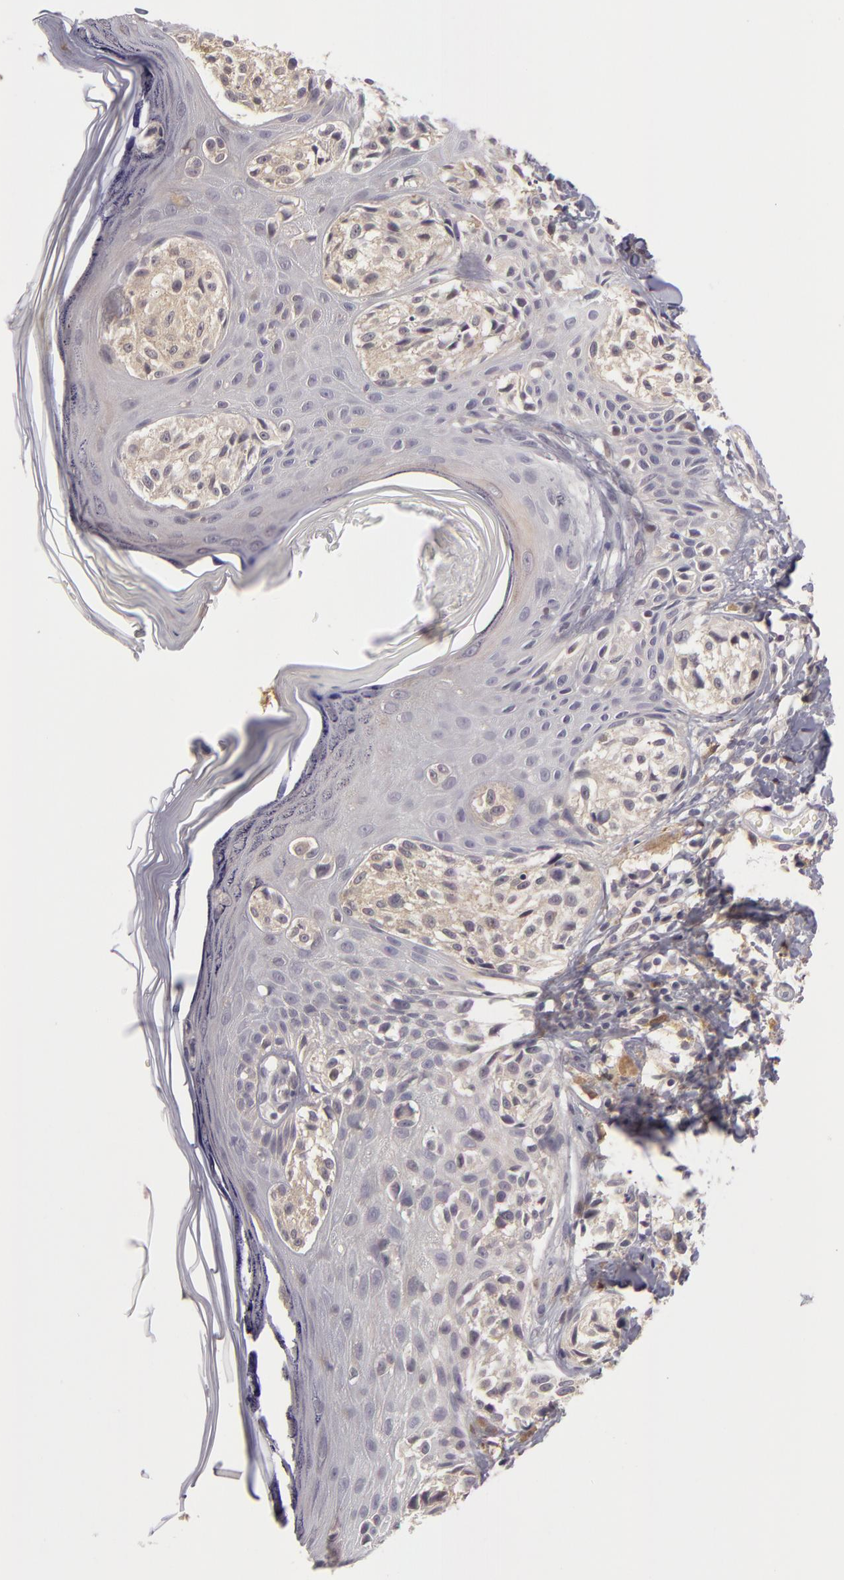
{"staining": {"intensity": "negative", "quantity": "none", "location": "none"}, "tissue": "melanoma", "cell_type": "Tumor cells", "image_type": "cancer", "snomed": [{"axis": "morphology", "description": "Malignant melanoma, NOS"}, {"axis": "topography", "description": "Skin"}], "caption": "Immunohistochemistry of melanoma exhibits no expression in tumor cells. (Brightfield microscopy of DAB IHC at high magnification).", "gene": "GNPDA1", "patient": {"sex": "male", "age": 57}}